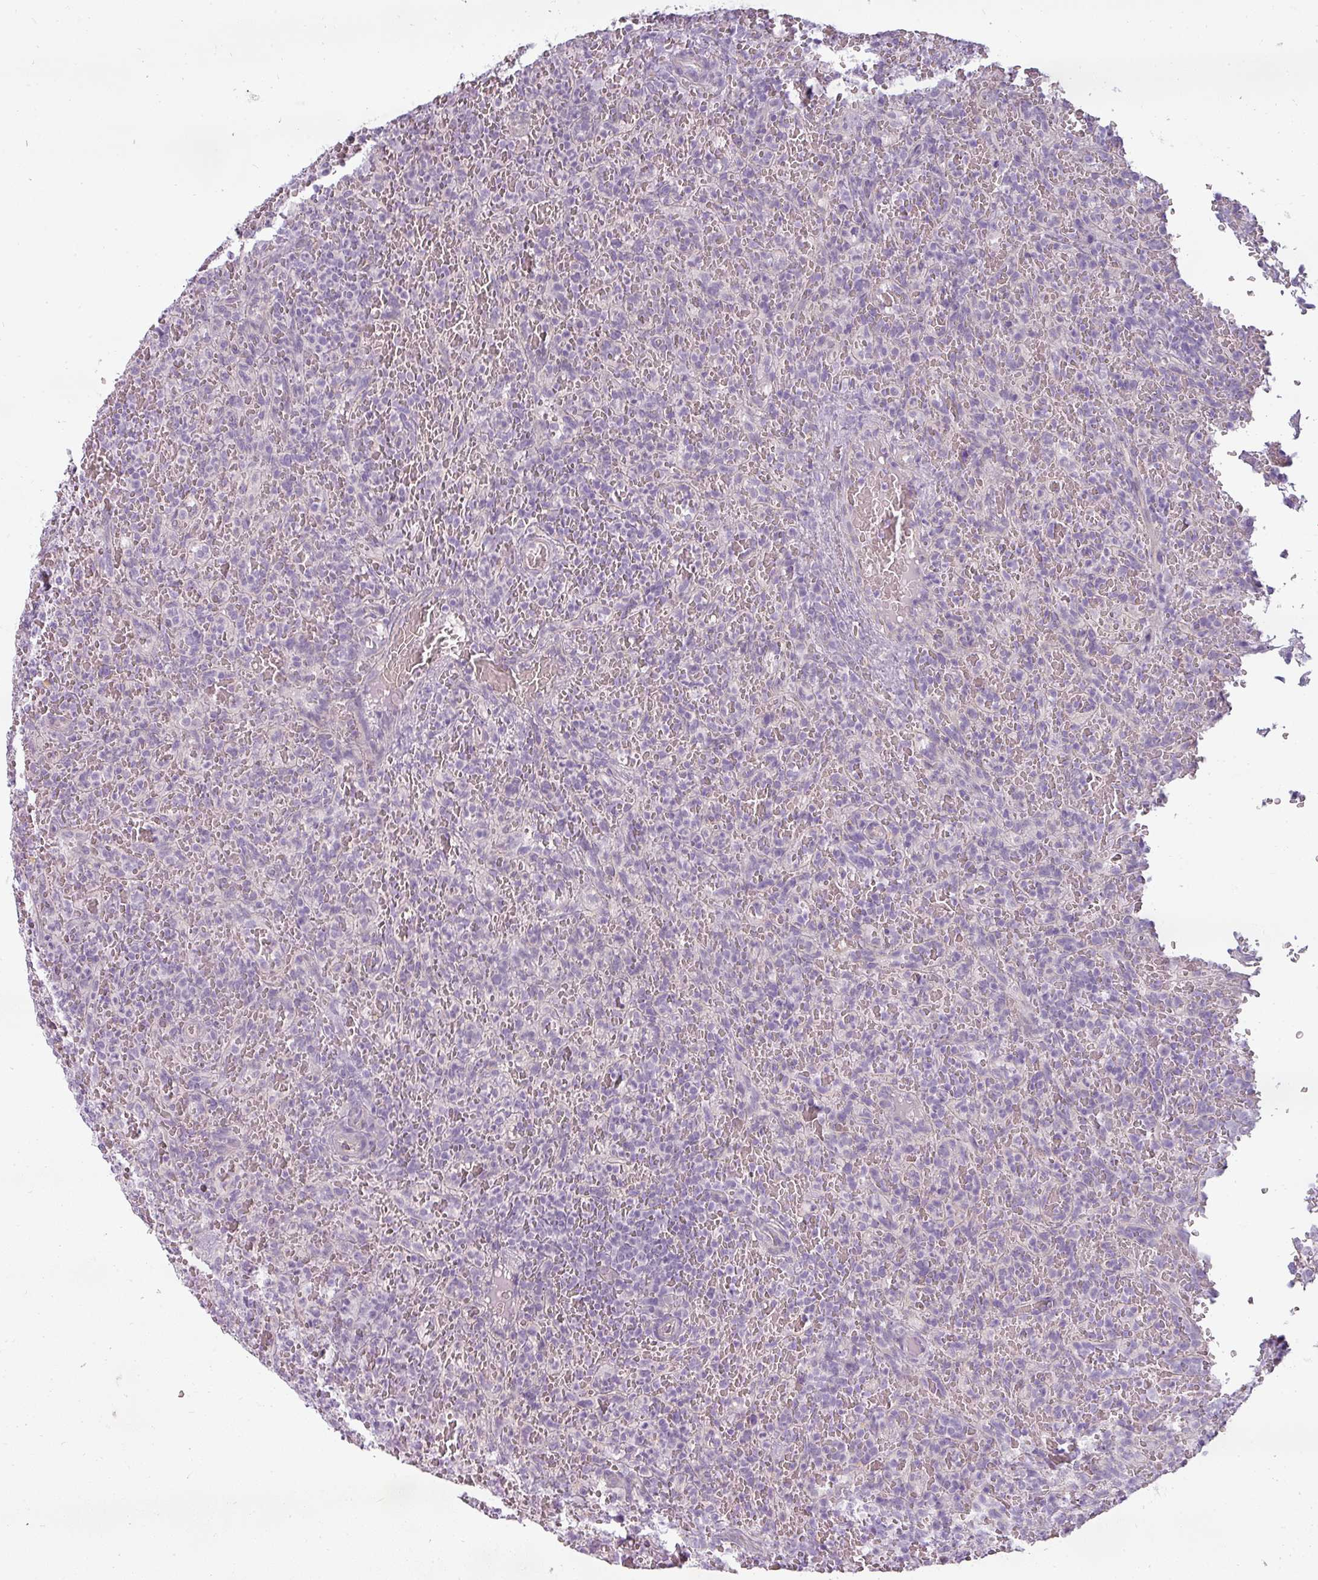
{"staining": {"intensity": "negative", "quantity": "none", "location": "none"}, "tissue": "lymphoma", "cell_type": "Tumor cells", "image_type": "cancer", "snomed": [{"axis": "morphology", "description": "Malignant lymphoma, non-Hodgkin's type, Low grade"}, {"axis": "topography", "description": "Spleen"}], "caption": "Immunohistochemistry photomicrograph of neoplastic tissue: malignant lymphoma, non-Hodgkin's type (low-grade) stained with DAB reveals no significant protein expression in tumor cells.", "gene": "ASB1", "patient": {"sex": "female", "age": 64}}